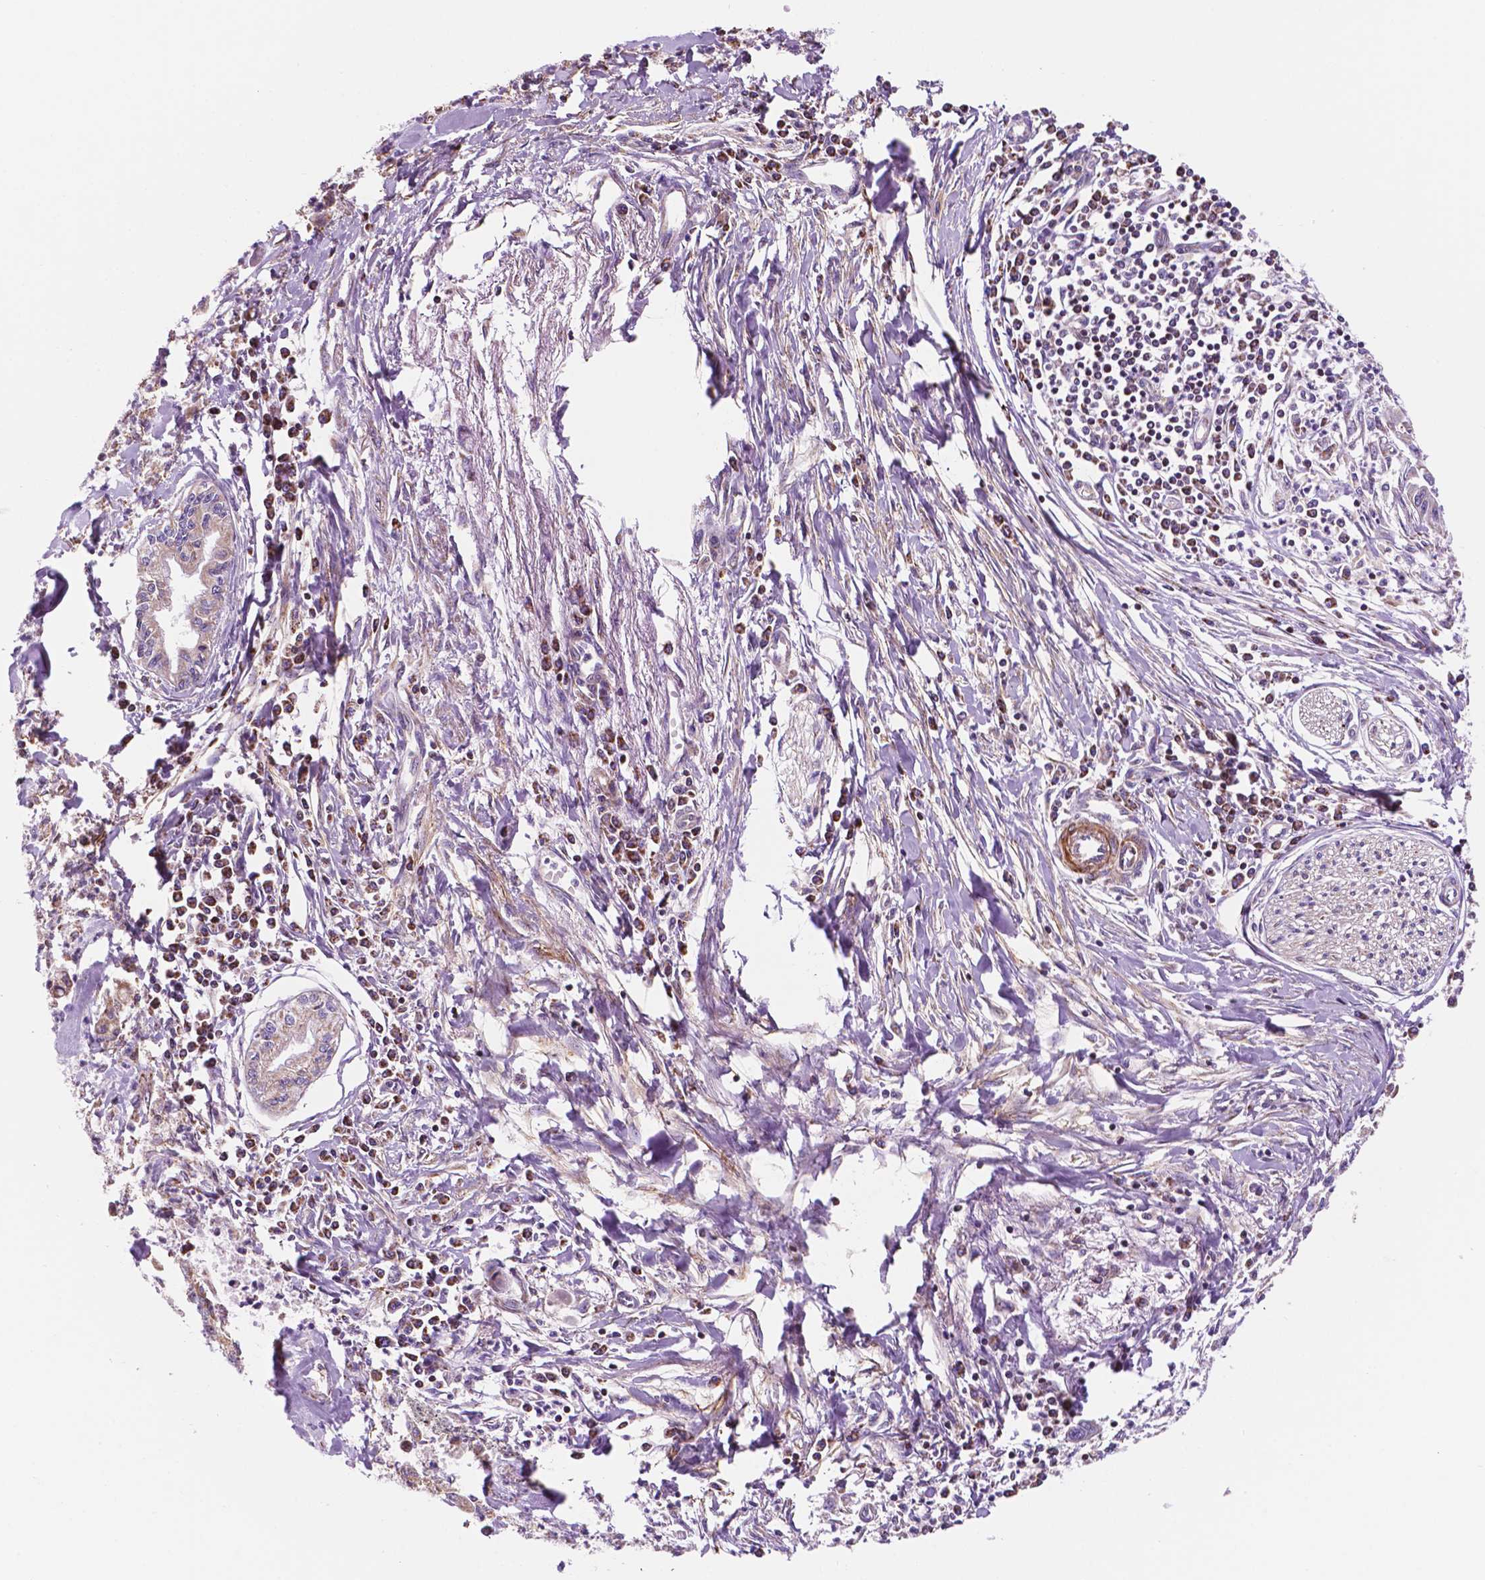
{"staining": {"intensity": "weak", "quantity": "25%-75%", "location": "cytoplasmic/membranous"}, "tissue": "pancreatic cancer", "cell_type": "Tumor cells", "image_type": "cancer", "snomed": [{"axis": "morphology", "description": "Adenocarcinoma, NOS"}, {"axis": "topography", "description": "Pancreas"}], "caption": "This photomicrograph shows pancreatic cancer stained with immunohistochemistry (IHC) to label a protein in brown. The cytoplasmic/membranous of tumor cells show weak positivity for the protein. Nuclei are counter-stained blue.", "gene": "GEMIN4", "patient": {"sex": "male", "age": 72}}